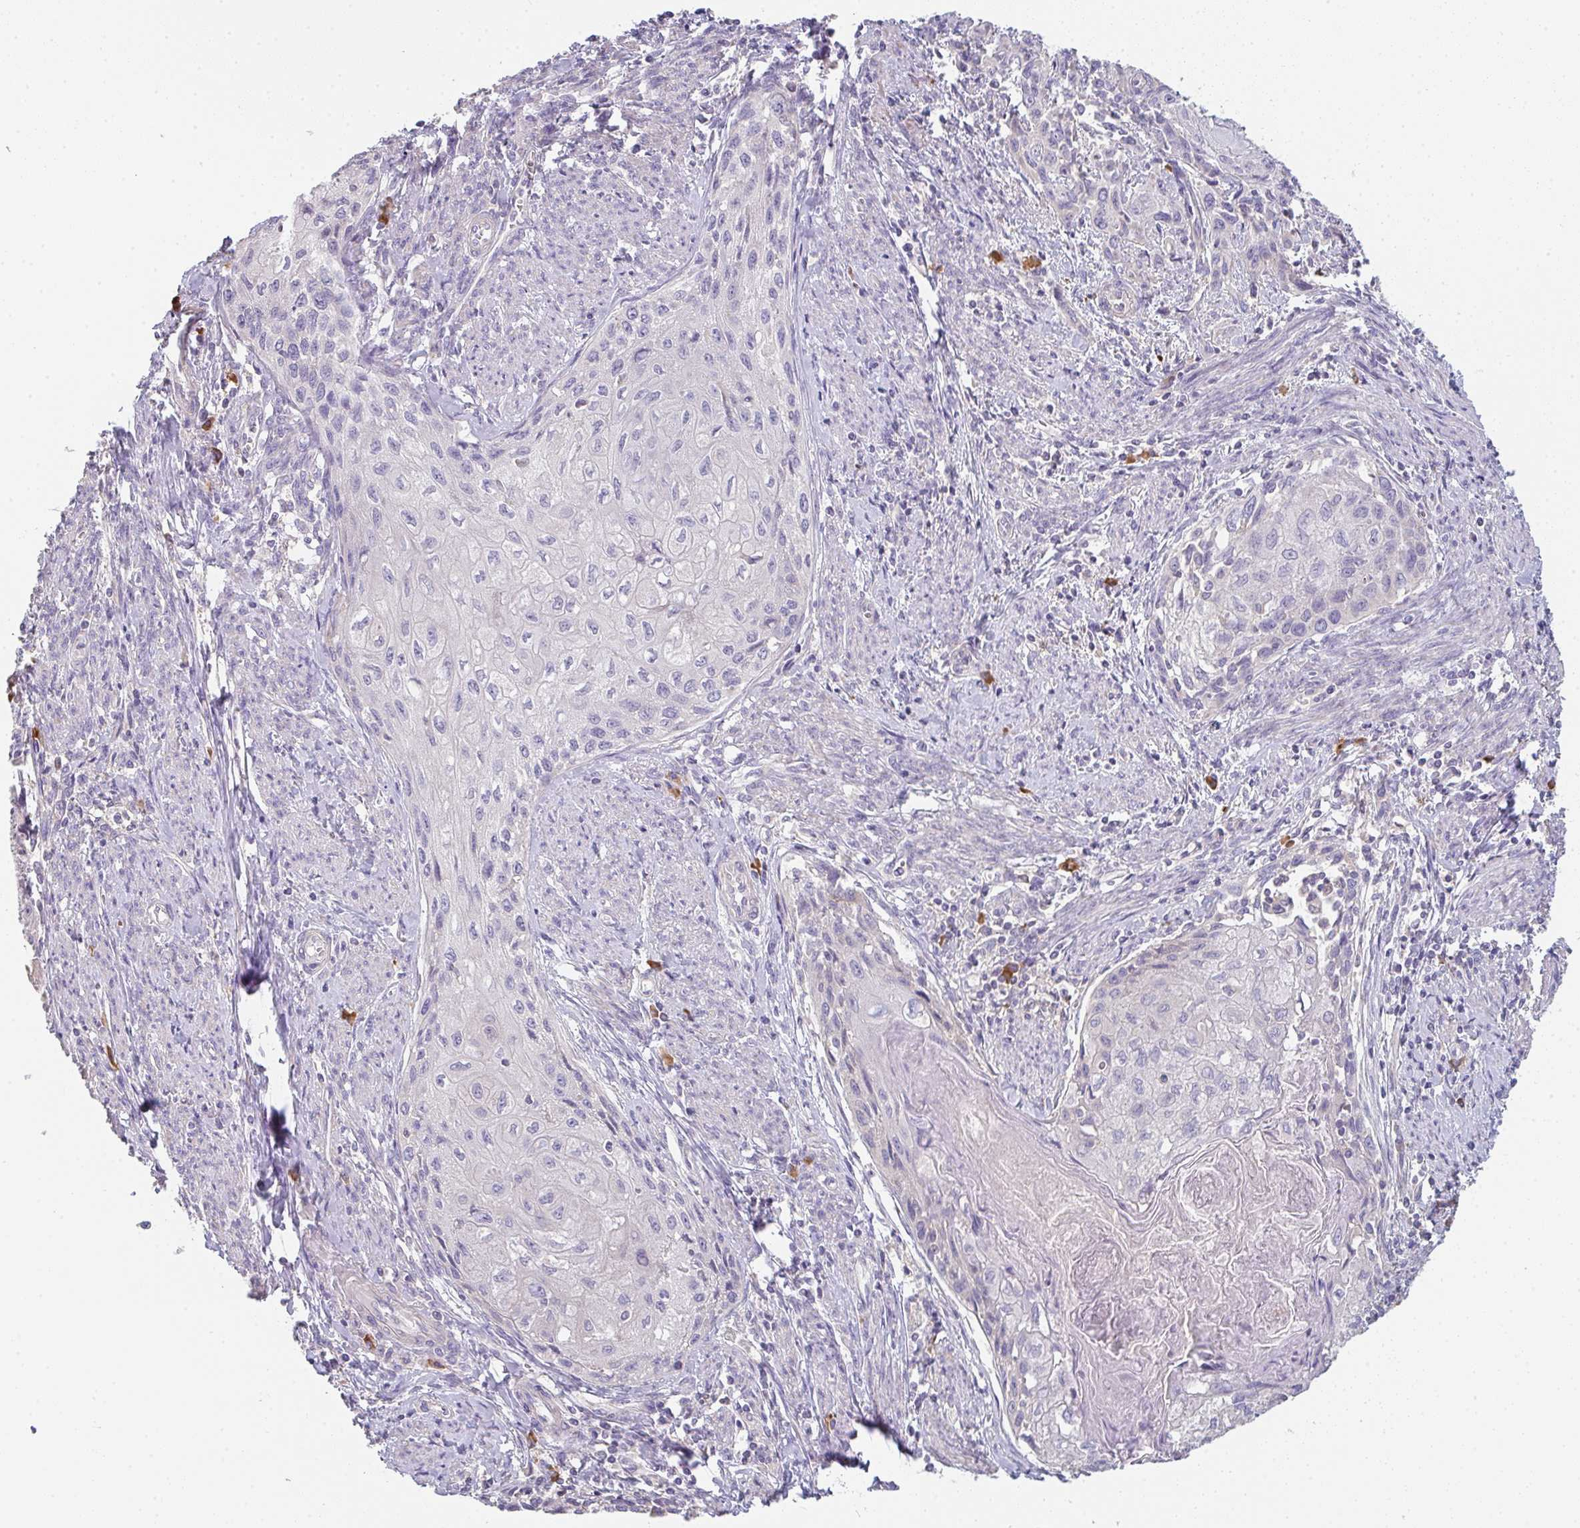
{"staining": {"intensity": "negative", "quantity": "none", "location": "none"}, "tissue": "cervical cancer", "cell_type": "Tumor cells", "image_type": "cancer", "snomed": [{"axis": "morphology", "description": "Squamous cell carcinoma, NOS"}, {"axis": "topography", "description": "Cervix"}], "caption": "This is an immunohistochemistry (IHC) image of human cervical squamous cell carcinoma. There is no positivity in tumor cells.", "gene": "ZNF215", "patient": {"sex": "female", "age": 67}}